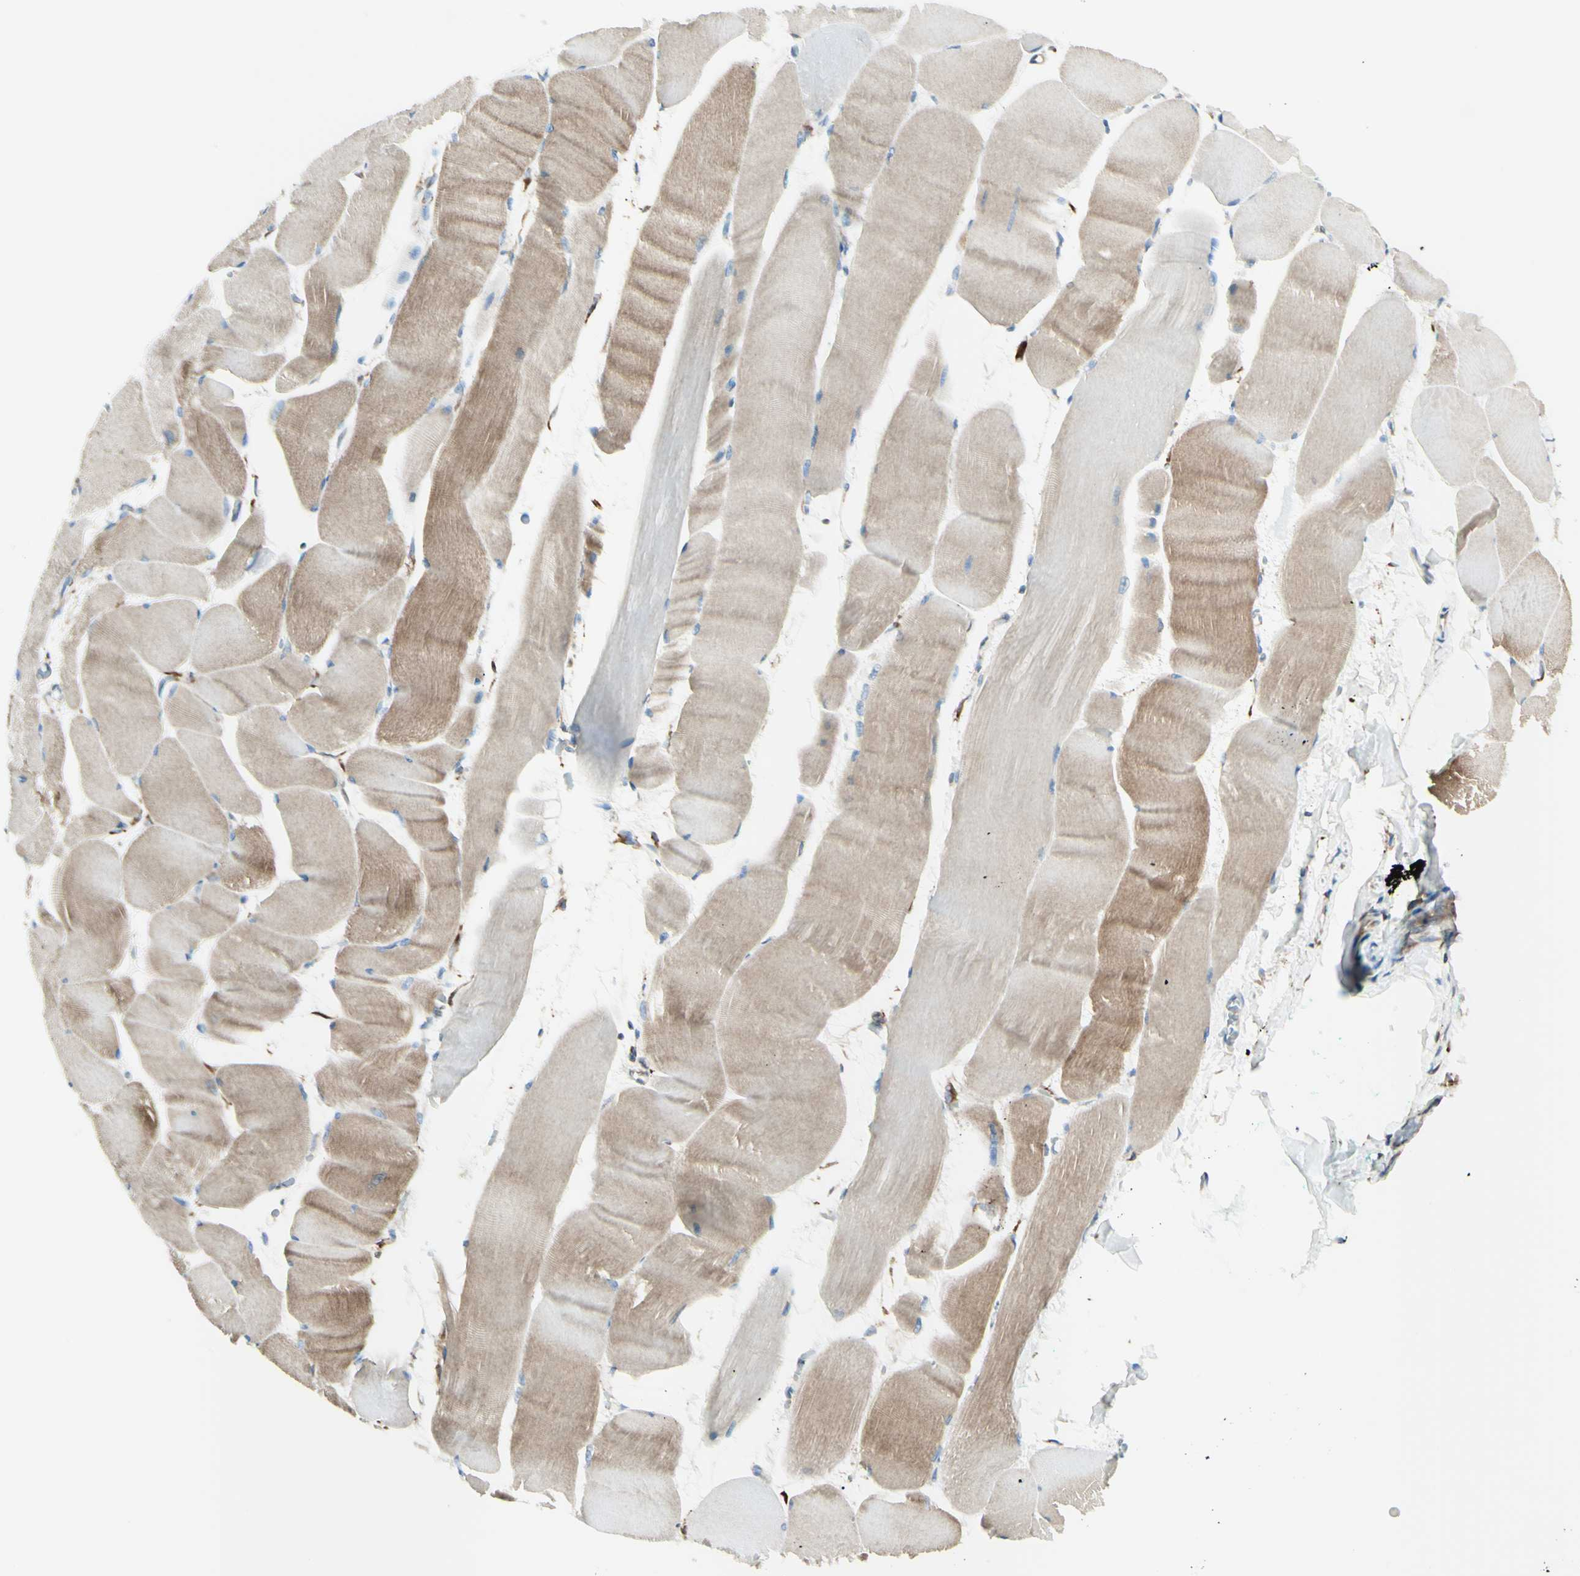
{"staining": {"intensity": "moderate", "quantity": ">75%", "location": "cytoplasmic/membranous"}, "tissue": "skeletal muscle", "cell_type": "Myocytes", "image_type": "normal", "snomed": [{"axis": "morphology", "description": "Normal tissue, NOS"}, {"axis": "morphology", "description": "Squamous cell carcinoma, NOS"}, {"axis": "topography", "description": "Skeletal muscle"}], "caption": "Immunohistochemical staining of unremarkable human skeletal muscle shows >75% levels of moderate cytoplasmic/membranous protein positivity in approximately >75% of myocytes. The protein is stained brown, and the nuclei are stained in blue (DAB IHC with brightfield microscopy, high magnification).", "gene": "DNAJB11", "patient": {"sex": "male", "age": 51}}